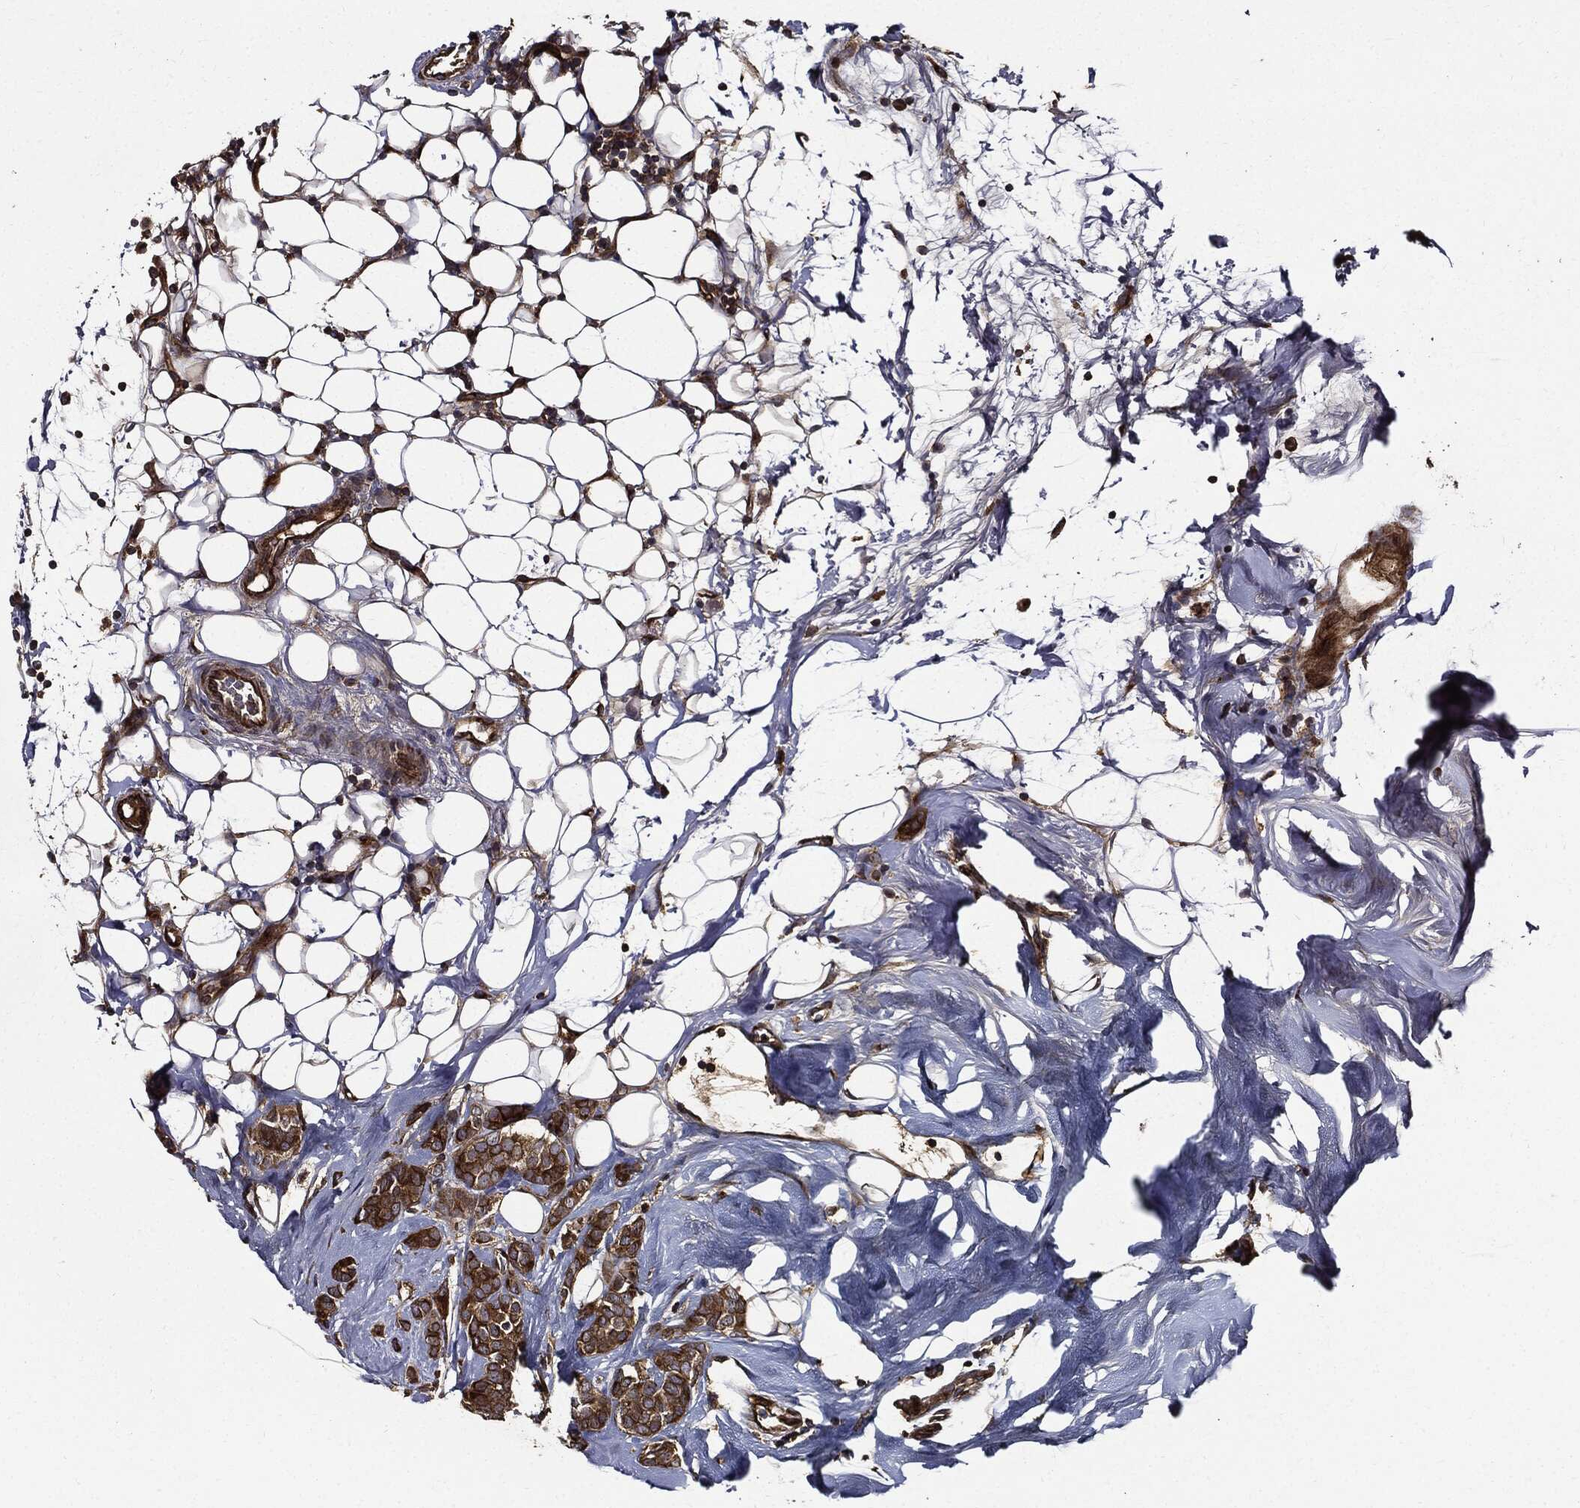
{"staining": {"intensity": "strong", "quantity": ">75%", "location": "cytoplasmic/membranous"}, "tissue": "breast cancer", "cell_type": "Tumor cells", "image_type": "cancer", "snomed": [{"axis": "morphology", "description": "Lobular carcinoma"}, {"axis": "topography", "description": "Breast"}], "caption": "Breast lobular carcinoma stained with a protein marker demonstrates strong staining in tumor cells.", "gene": "HTT", "patient": {"sex": "female", "age": 49}}